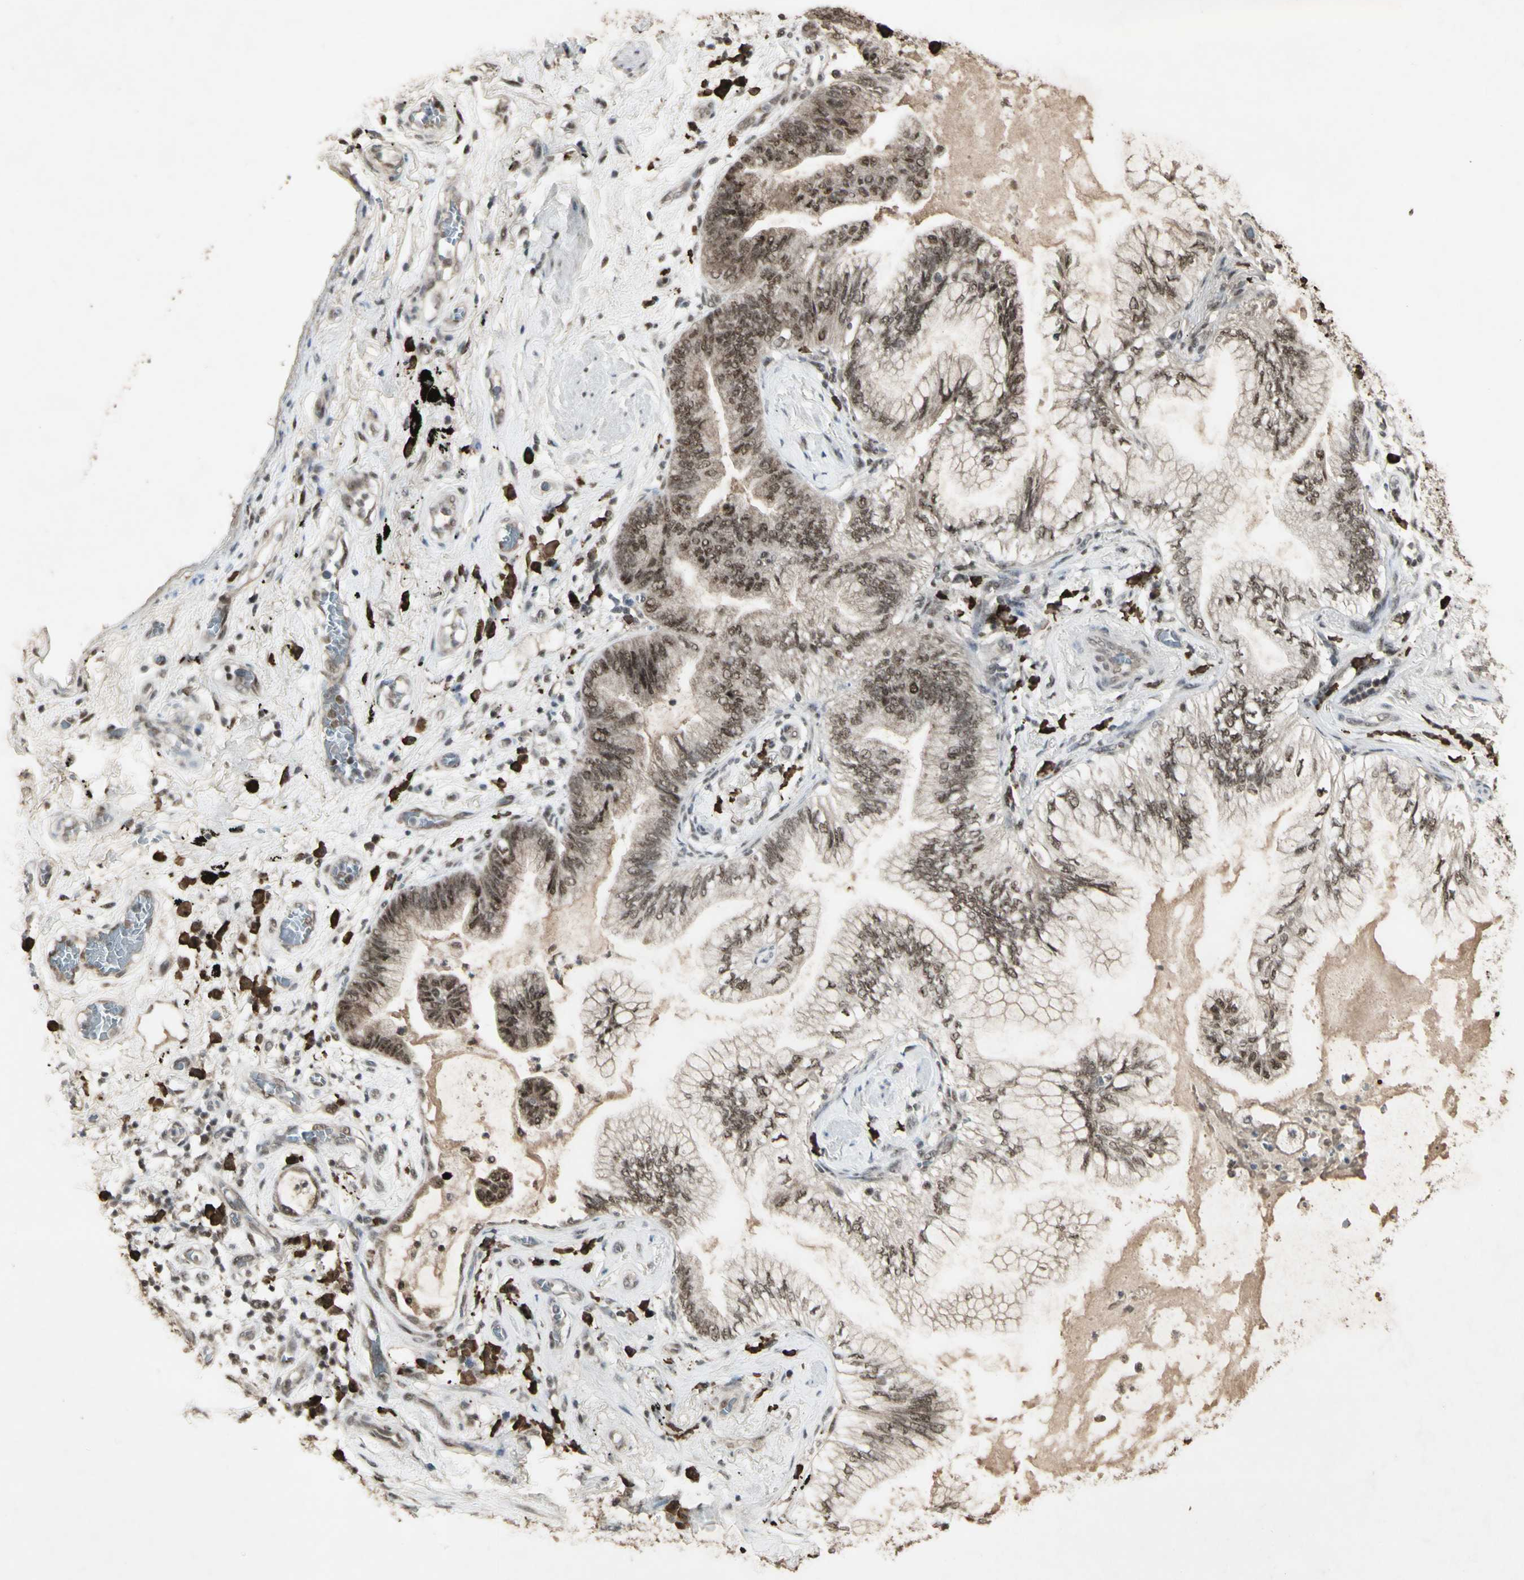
{"staining": {"intensity": "moderate", "quantity": ">75%", "location": "cytoplasmic/membranous,nuclear"}, "tissue": "lung cancer", "cell_type": "Tumor cells", "image_type": "cancer", "snomed": [{"axis": "morphology", "description": "Normal tissue, NOS"}, {"axis": "morphology", "description": "Adenocarcinoma, NOS"}, {"axis": "topography", "description": "Bronchus"}, {"axis": "topography", "description": "Lung"}], "caption": "Immunohistochemical staining of human lung cancer (adenocarcinoma) displays medium levels of moderate cytoplasmic/membranous and nuclear positivity in approximately >75% of tumor cells.", "gene": "CCNT1", "patient": {"sex": "female", "age": 70}}